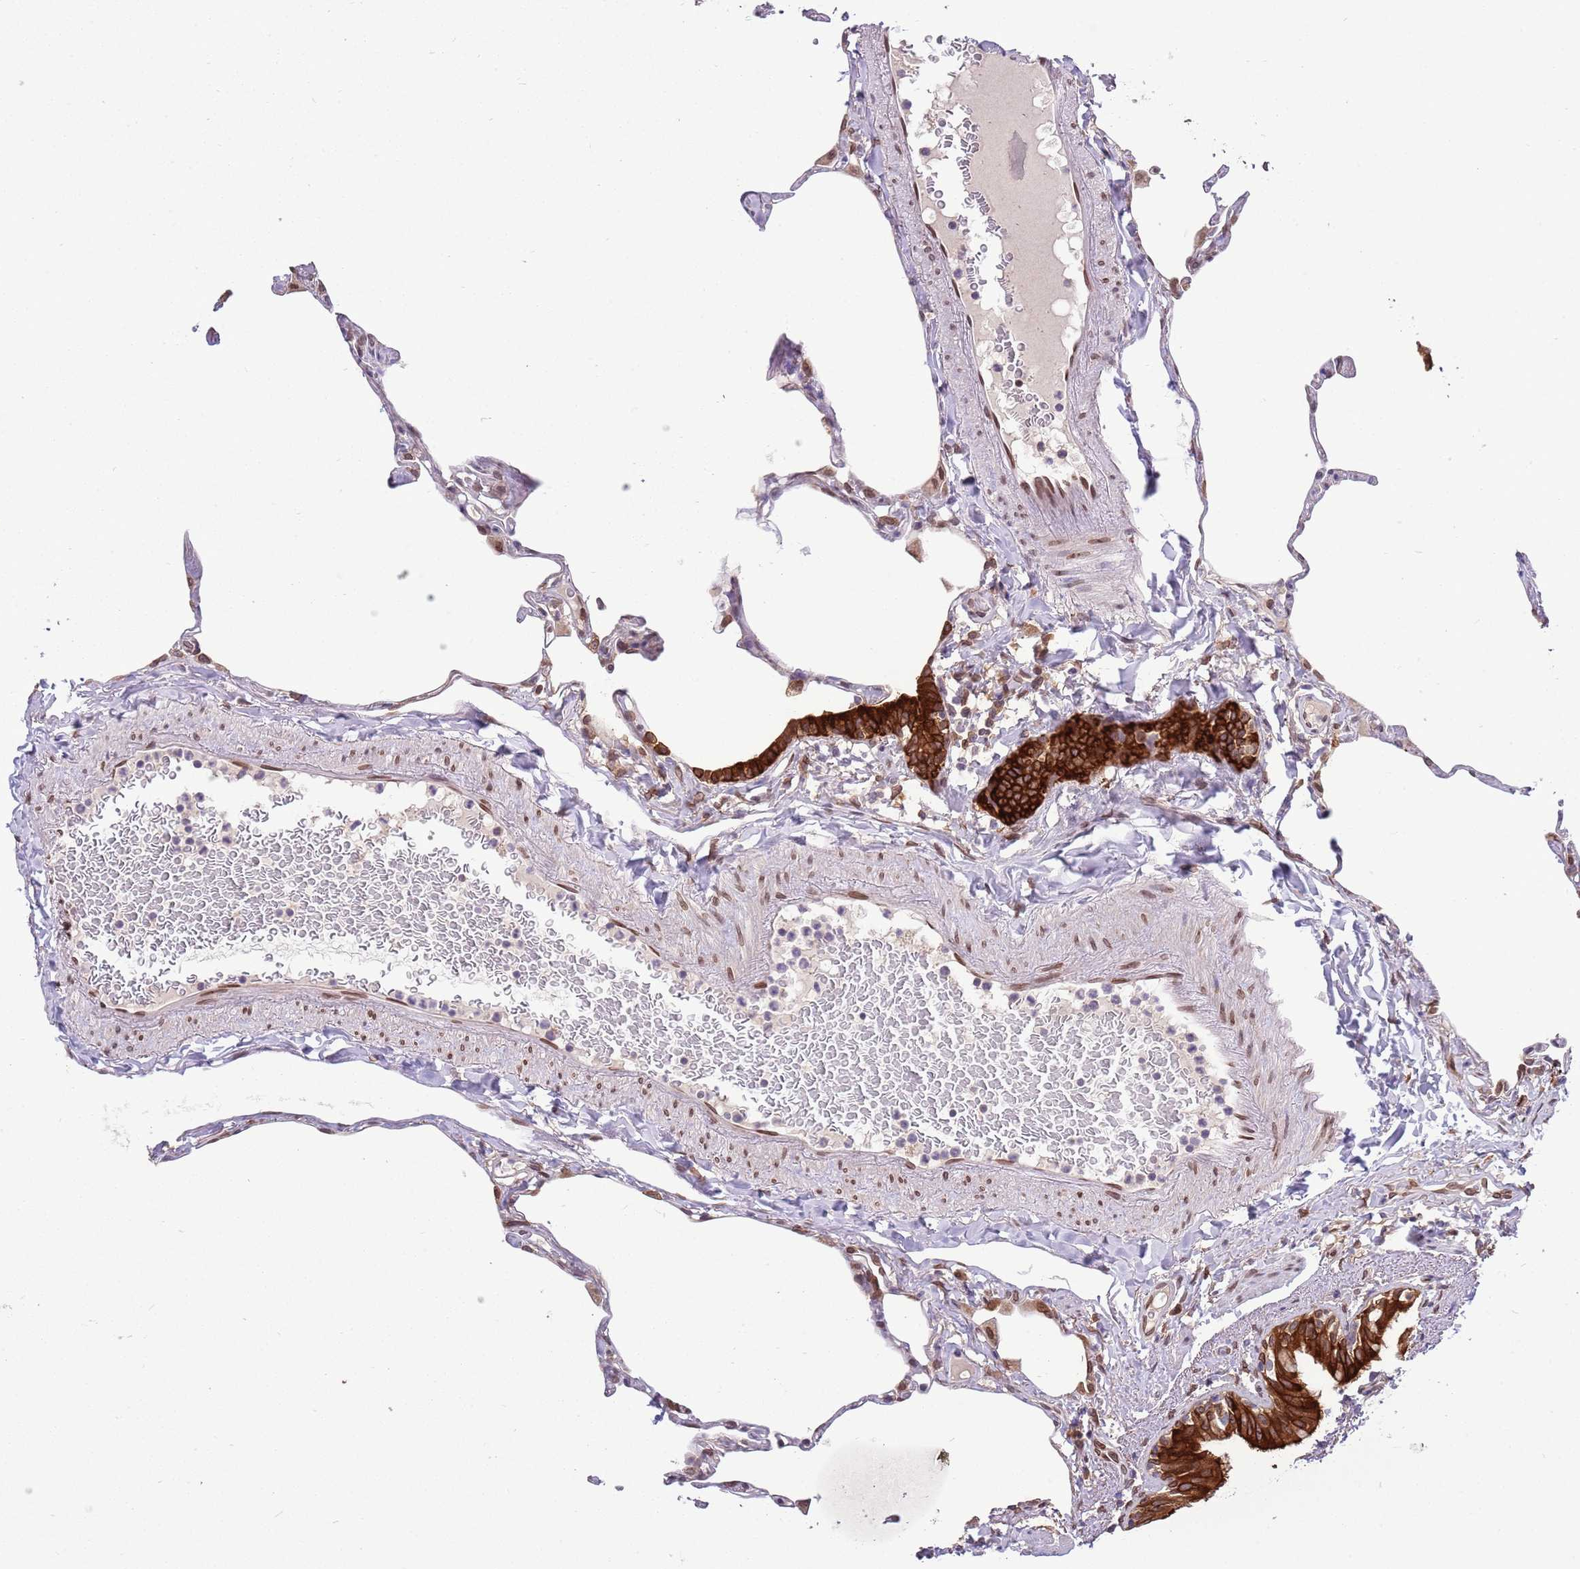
{"staining": {"intensity": "weak", "quantity": "25%-75%", "location": "cytoplasmic/membranous"}, "tissue": "lung", "cell_type": "Alveolar cells", "image_type": "normal", "snomed": [{"axis": "morphology", "description": "Normal tissue, NOS"}, {"axis": "topography", "description": "Lung"}], "caption": "Lung stained with immunohistochemistry (IHC) demonstrates weak cytoplasmic/membranous positivity in approximately 25%-75% of alveolar cells.", "gene": "ZNF665", "patient": {"sex": "male", "age": 65}}